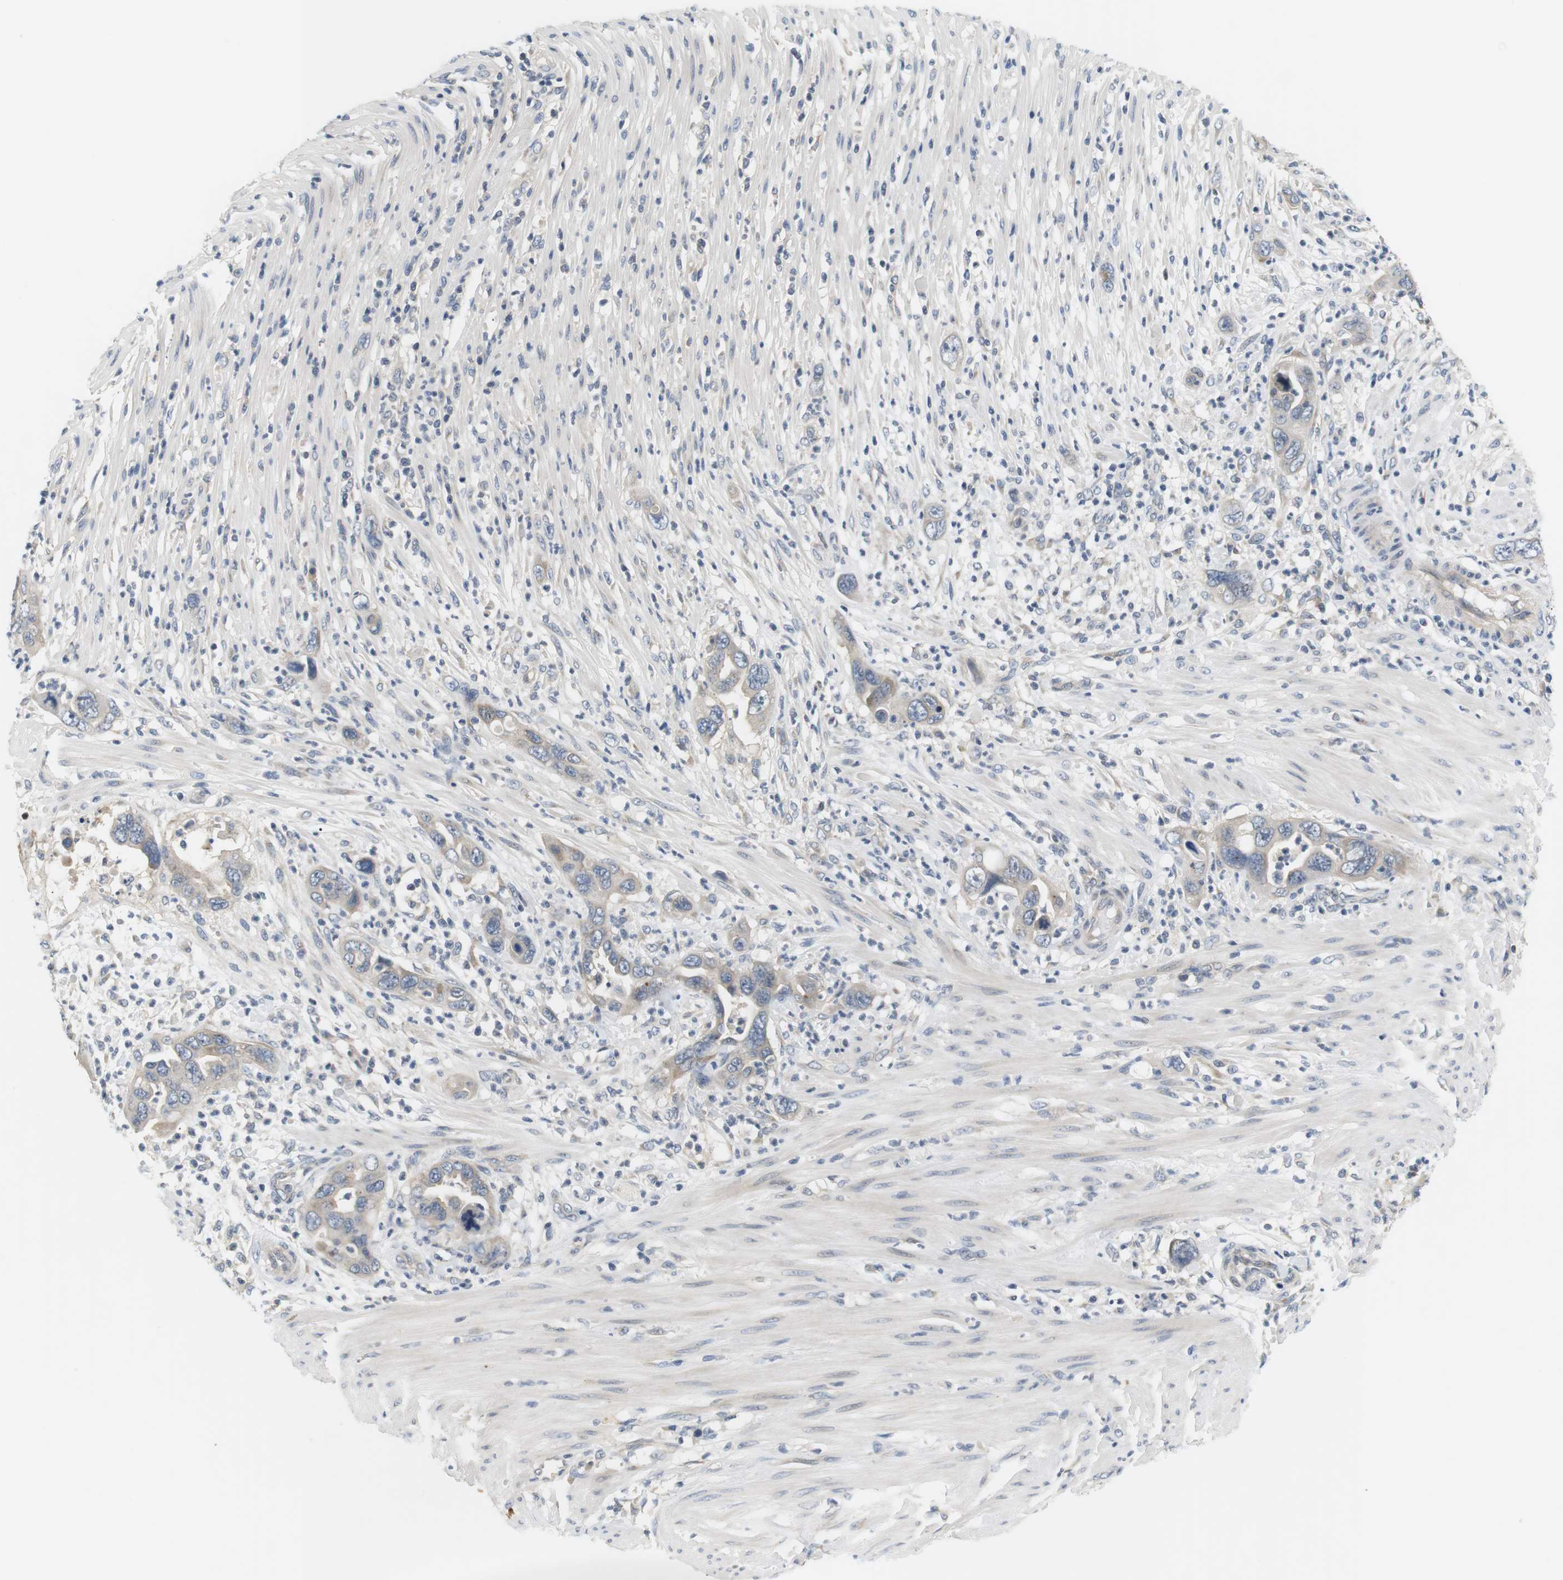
{"staining": {"intensity": "weak", "quantity": "<25%", "location": "cytoplasmic/membranous"}, "tissue": "pancreatic cancer", "cell_type": "Tumor cells", "image_type": "cancer", "snomed": [{"axis": "morphology", "description": "Adenocarcinoma, NOS"}, {"axis": "topography", "description": "Pancreas"}], "caption": "This is a image of immunohistochemistry (IHC) staining of pancreatic cancer, which shows no staining in tumor cells. (DAB (3,3'-diaminobenzidine) immunohistochemistry visualized using brightfield microscopy, high magnification).", "gene": "EVA1C", "patient": {"sex": "female", "age": 71}}